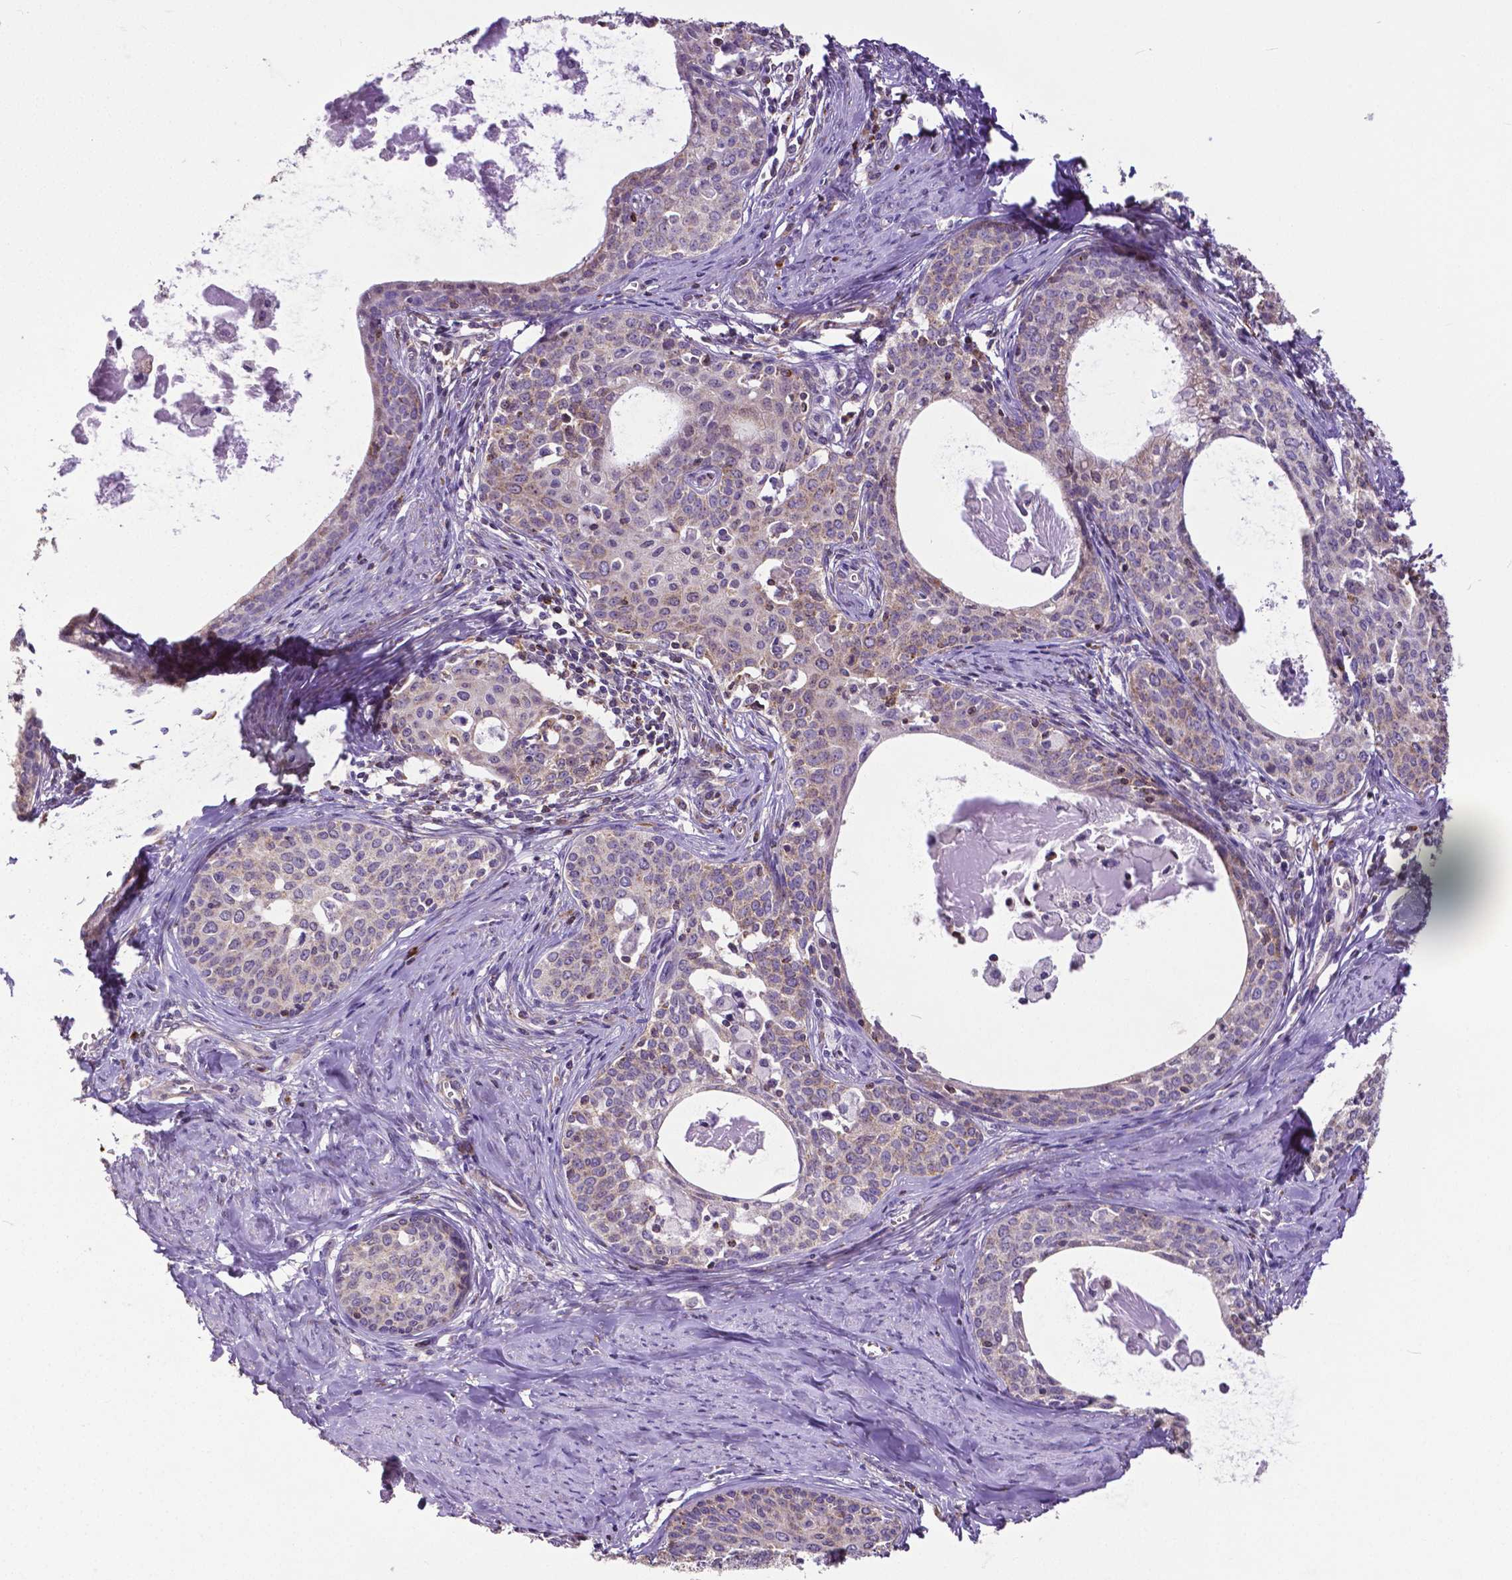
{"staining": {"intensity": "negative", "quantity": "none", "location": "none"}, "tissue": "cervical cancer", "cell_type": "Tumor cells", "image_type": "cancer", "snomed": [{"axis": "morphology", "description": "Squamous cell carcinoma, NOS"}, {"axis": "morphology", "description": "Adenocarcinoma, NOS"}, {"axis": "topography", "description": "Cervix"}], "caption": "An image of cervical squamous cell carcinoma stained for a protein demonstrates no brown staining in tumor cells.", "gene": "MCL1", "patient": {"sex": "female", "age": 52}}